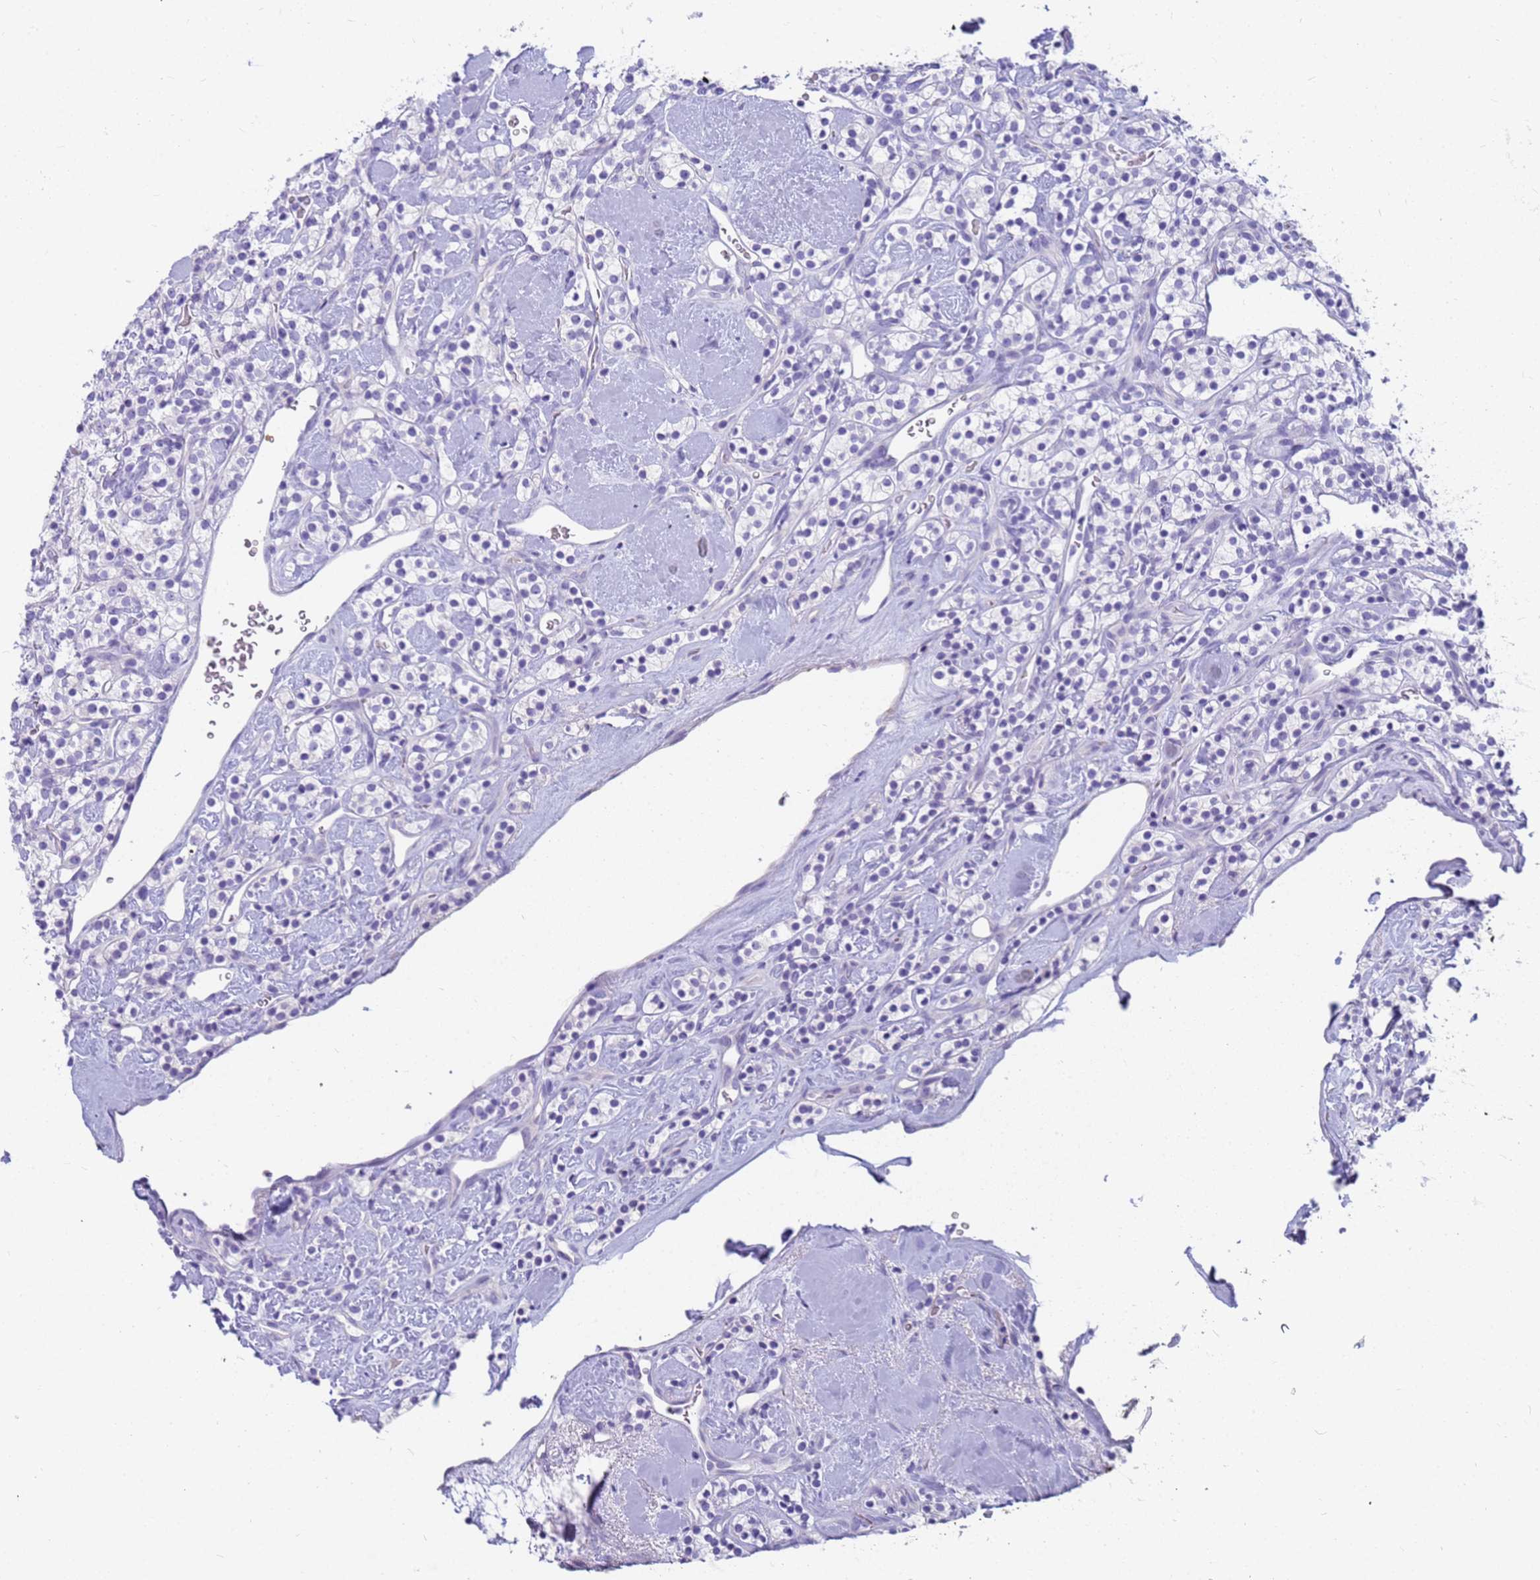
{"staining": {"intensity": "negative", "quantity": "none", "location": "none"}, "tissue": "renal cancer", "cell_type": "Tumor cells", "image_type": "cancer", "snomed": [{"axis": "morphology", "description": "Adenocarcinoma, NOS"}, {"axis": "topography", "description": "Kidney"}], "caption": "DAB immunohistochemical staining of renal cancer shows no significant staining in tumor cells.", "gene": "RNASE2", "patient": {"sex": "male", "age": 77}}